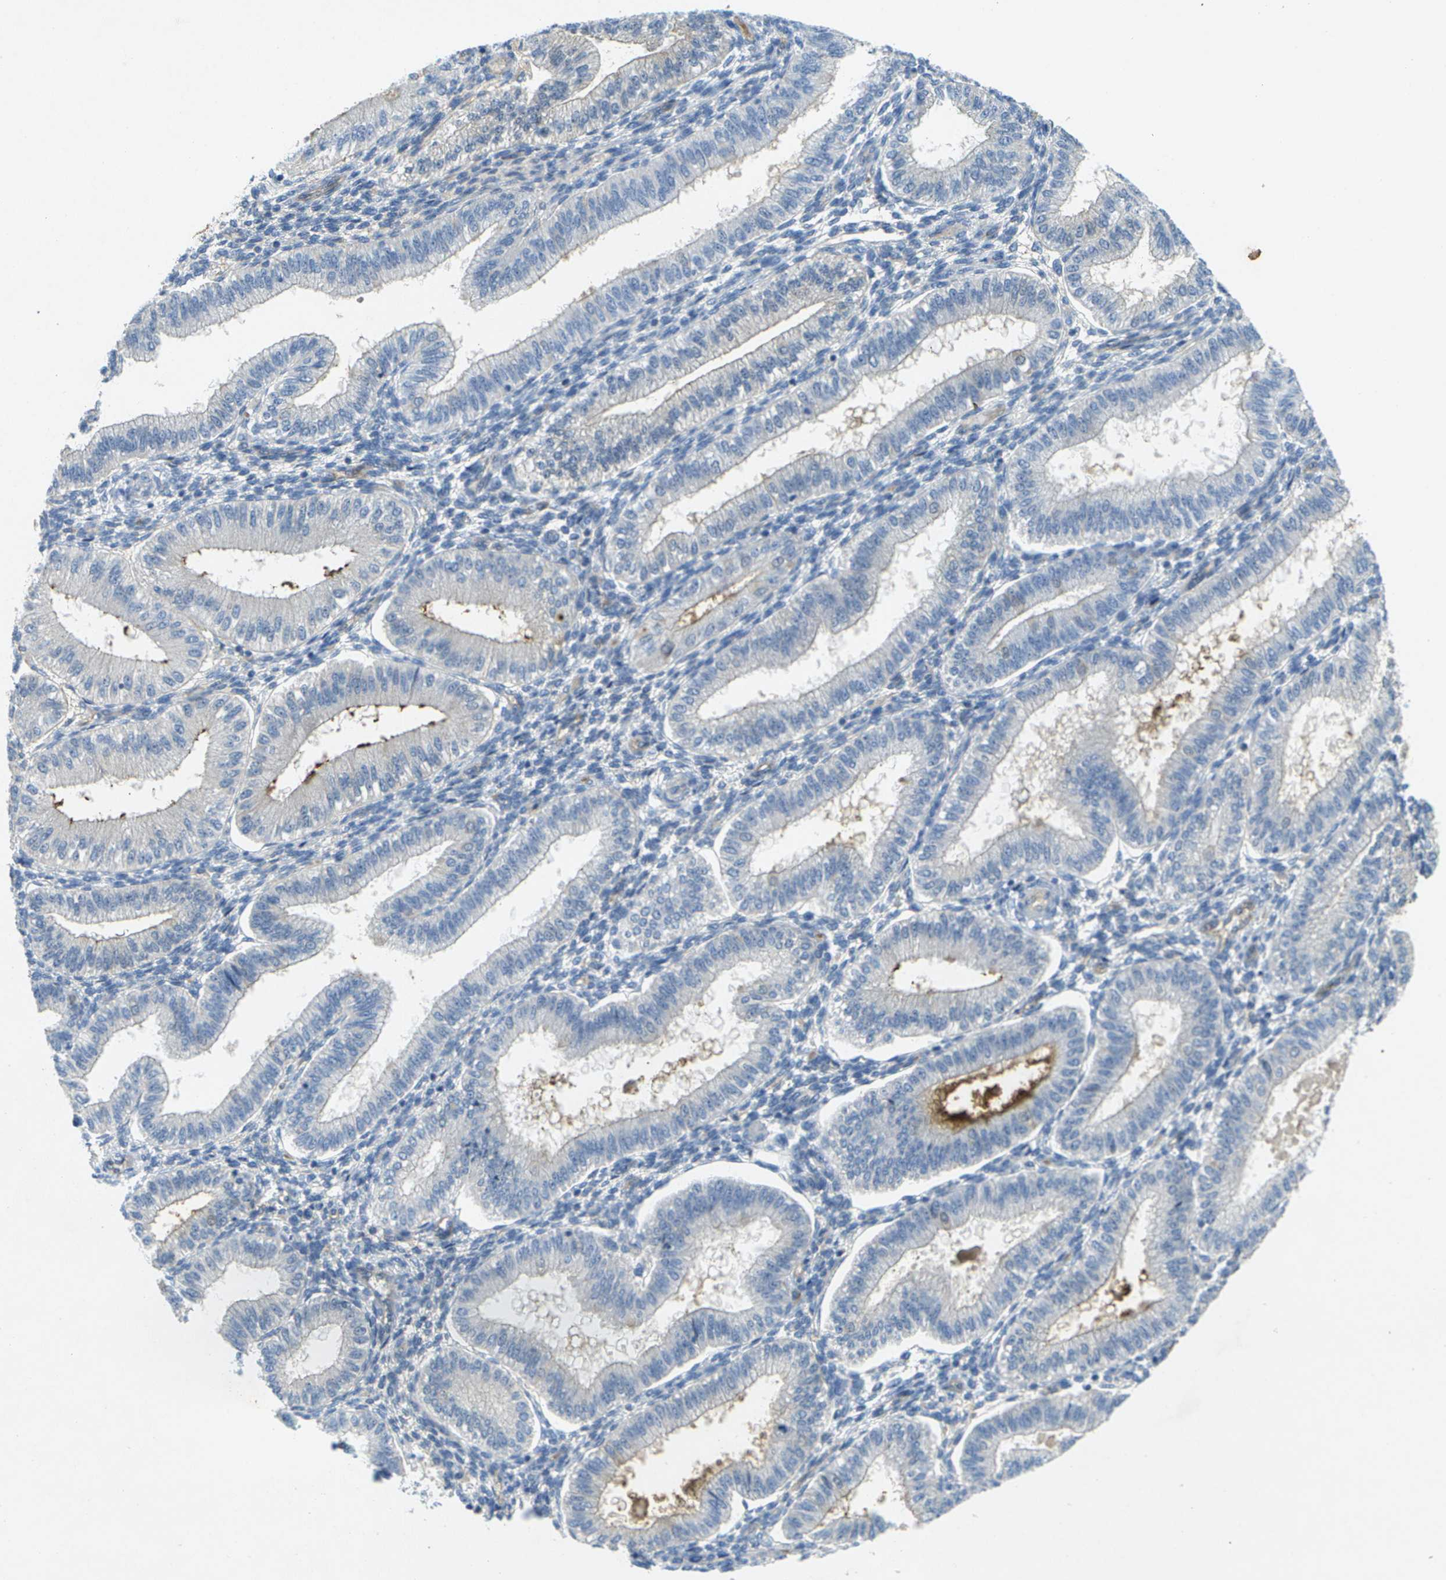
{"staining": {"intensity": "negative", "quantity": "none", "location": "none"}, "tissue": "endometrium", "cell_type": "Cells in endometrial stroma", "image_type": "normal", "snomed": [{"axis": "morphology", "description": "Normal tissue, NOS"}, {"axis": "topography", "description": "Endometrium"}], "caption": "Immunohistochemistry (IHC) image of normal endometrium stained for a protein (brown), which reveals no positivity in cells in endometrial stroma.", "gene": "LIPG", "patient": {"sex": "female", "age": 39}}